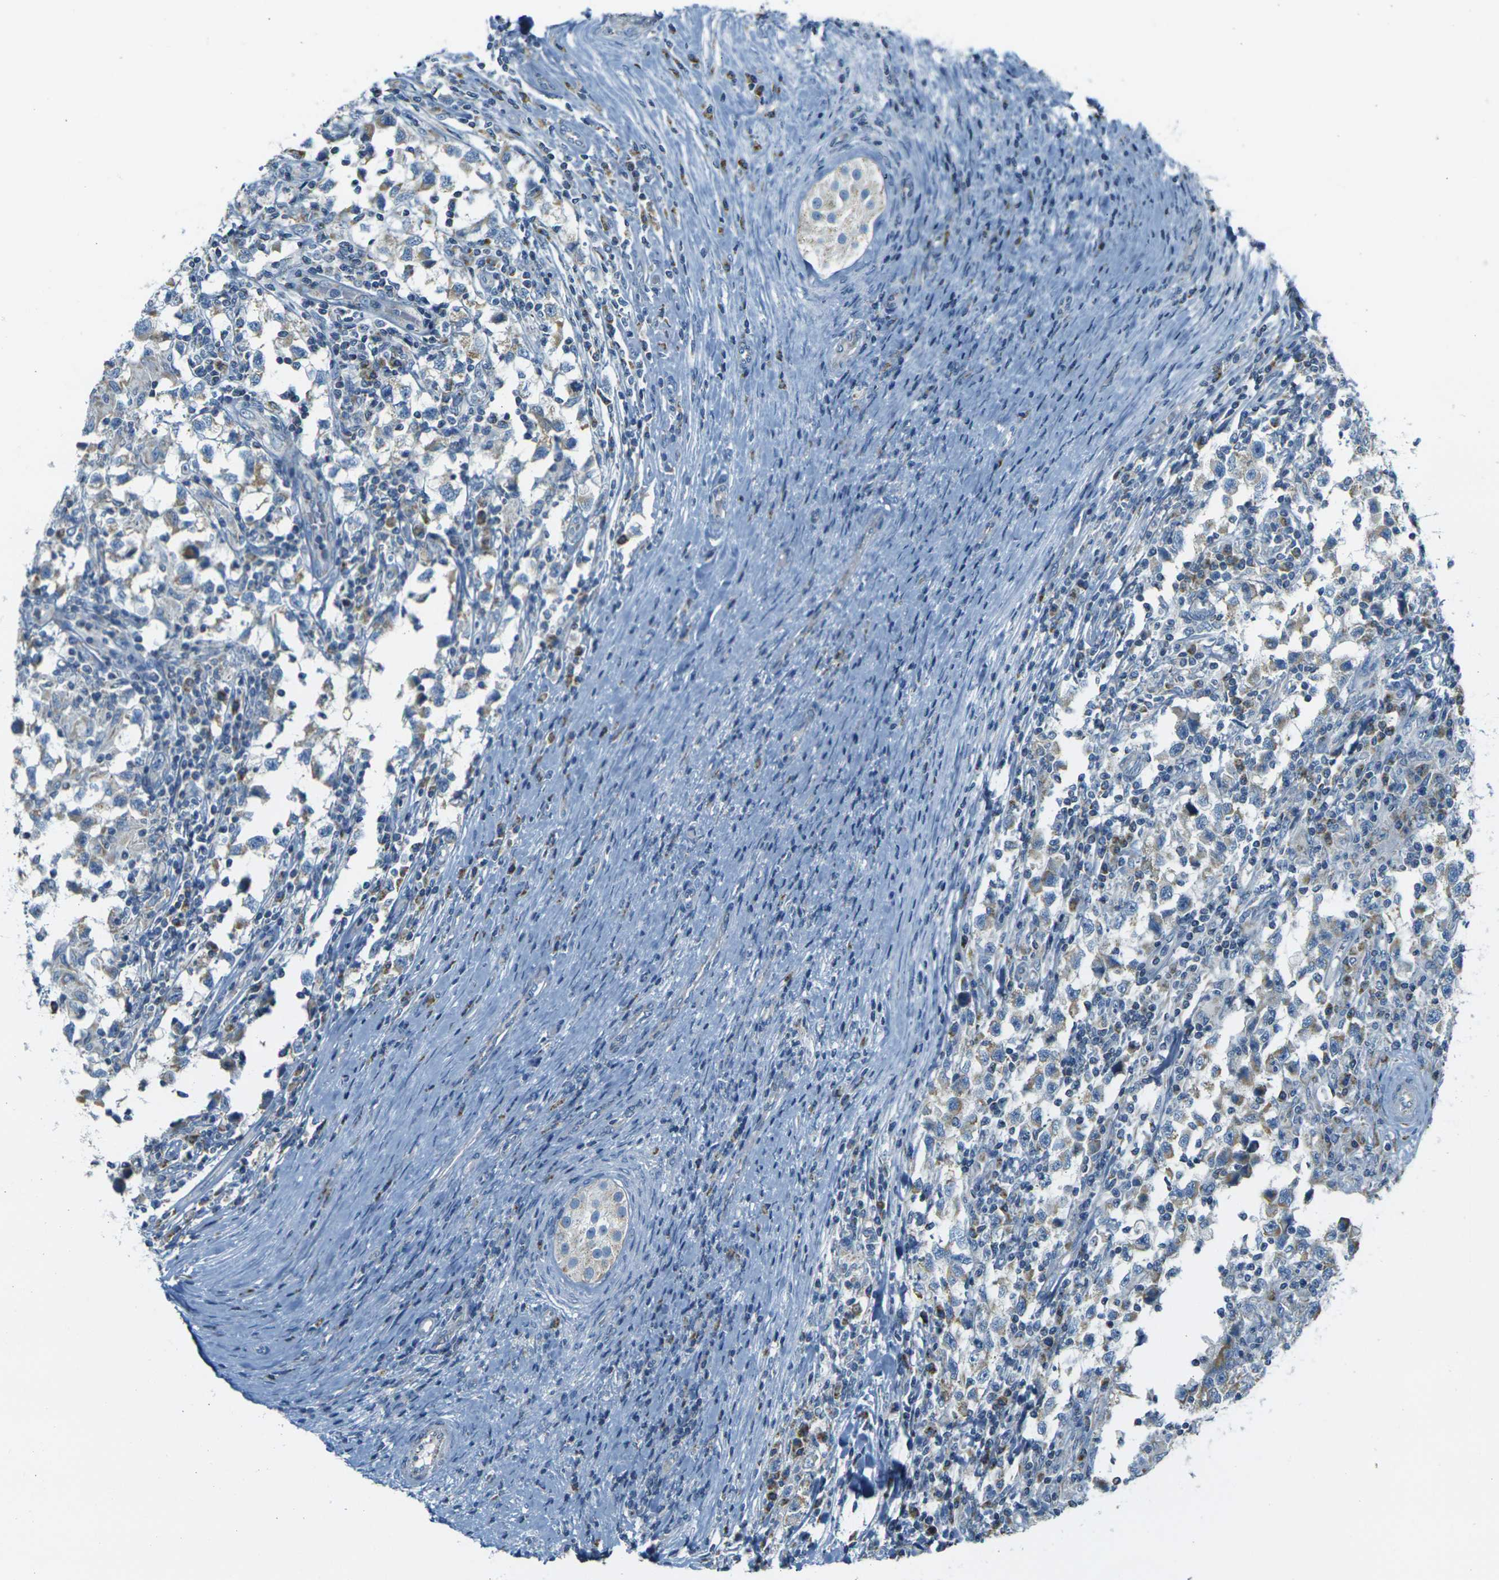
{"staining": {"intensity": "weak", "quantity": "<25%", "location": "cytoplasmic/membranous"}, "tissue": "testis cancer", "cell_type": "Tumor cells", "image_type": "cancer", "snomed": [{"axis": "morphology", "description": "Carcinoma, Embryonal, NOS"}, {"axis": "topography", "description": "Testis"}], "caption": "A histopathology image of testis embryonal carcinoma stained for a protein displays no brown staining in tumor cells.", "gene": "PARD6B", "patient": {"sex": "male", "age": 21}}